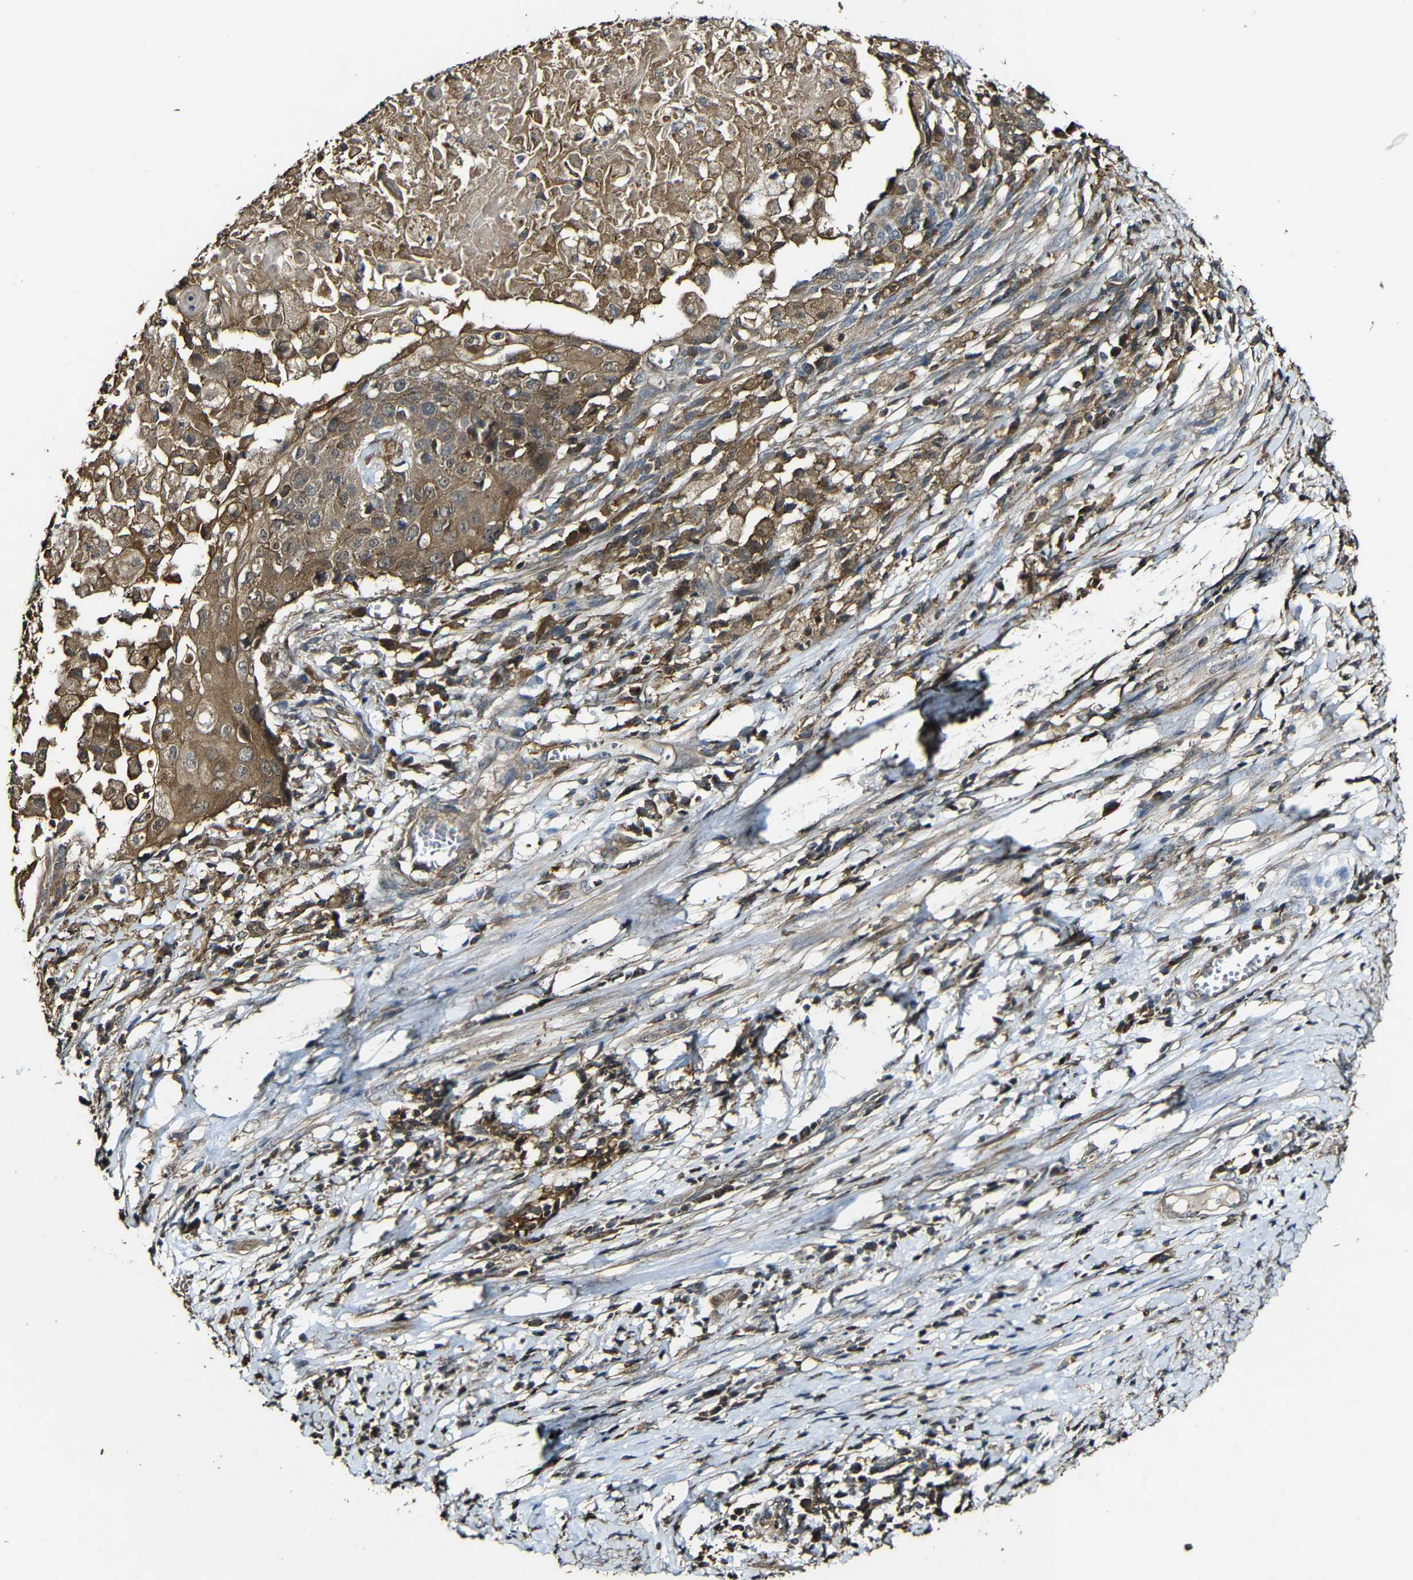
{"staining": {"intensity": "moderate", "quantity": ">75%", "location": "cytoplasmic/membranous"}, "tissue": "cervical cancer", "cell_type": "Tumor cells", "image_type": "cancer", "snomed": [{"axis": "morphology", "description": "Squamous cell carcinoma, NOS"}, {"axis": "topography", "description": "Cervix"}], "caption": "DAB immunohistochemical staining of squamous cell carcinoma (cervical) shows moderate cytoplasmic/membranous protein staining in approximately >75% of tumor cells. The staining was performed using DAB (3,3'-diaminobenzidine) to visualize the protein expression in brown, while the nuclei were stained in blue with hematoxylin (Magnification: 20x).", "gene": "CASP8", "patient": {"sex": "female", "age": 39}}